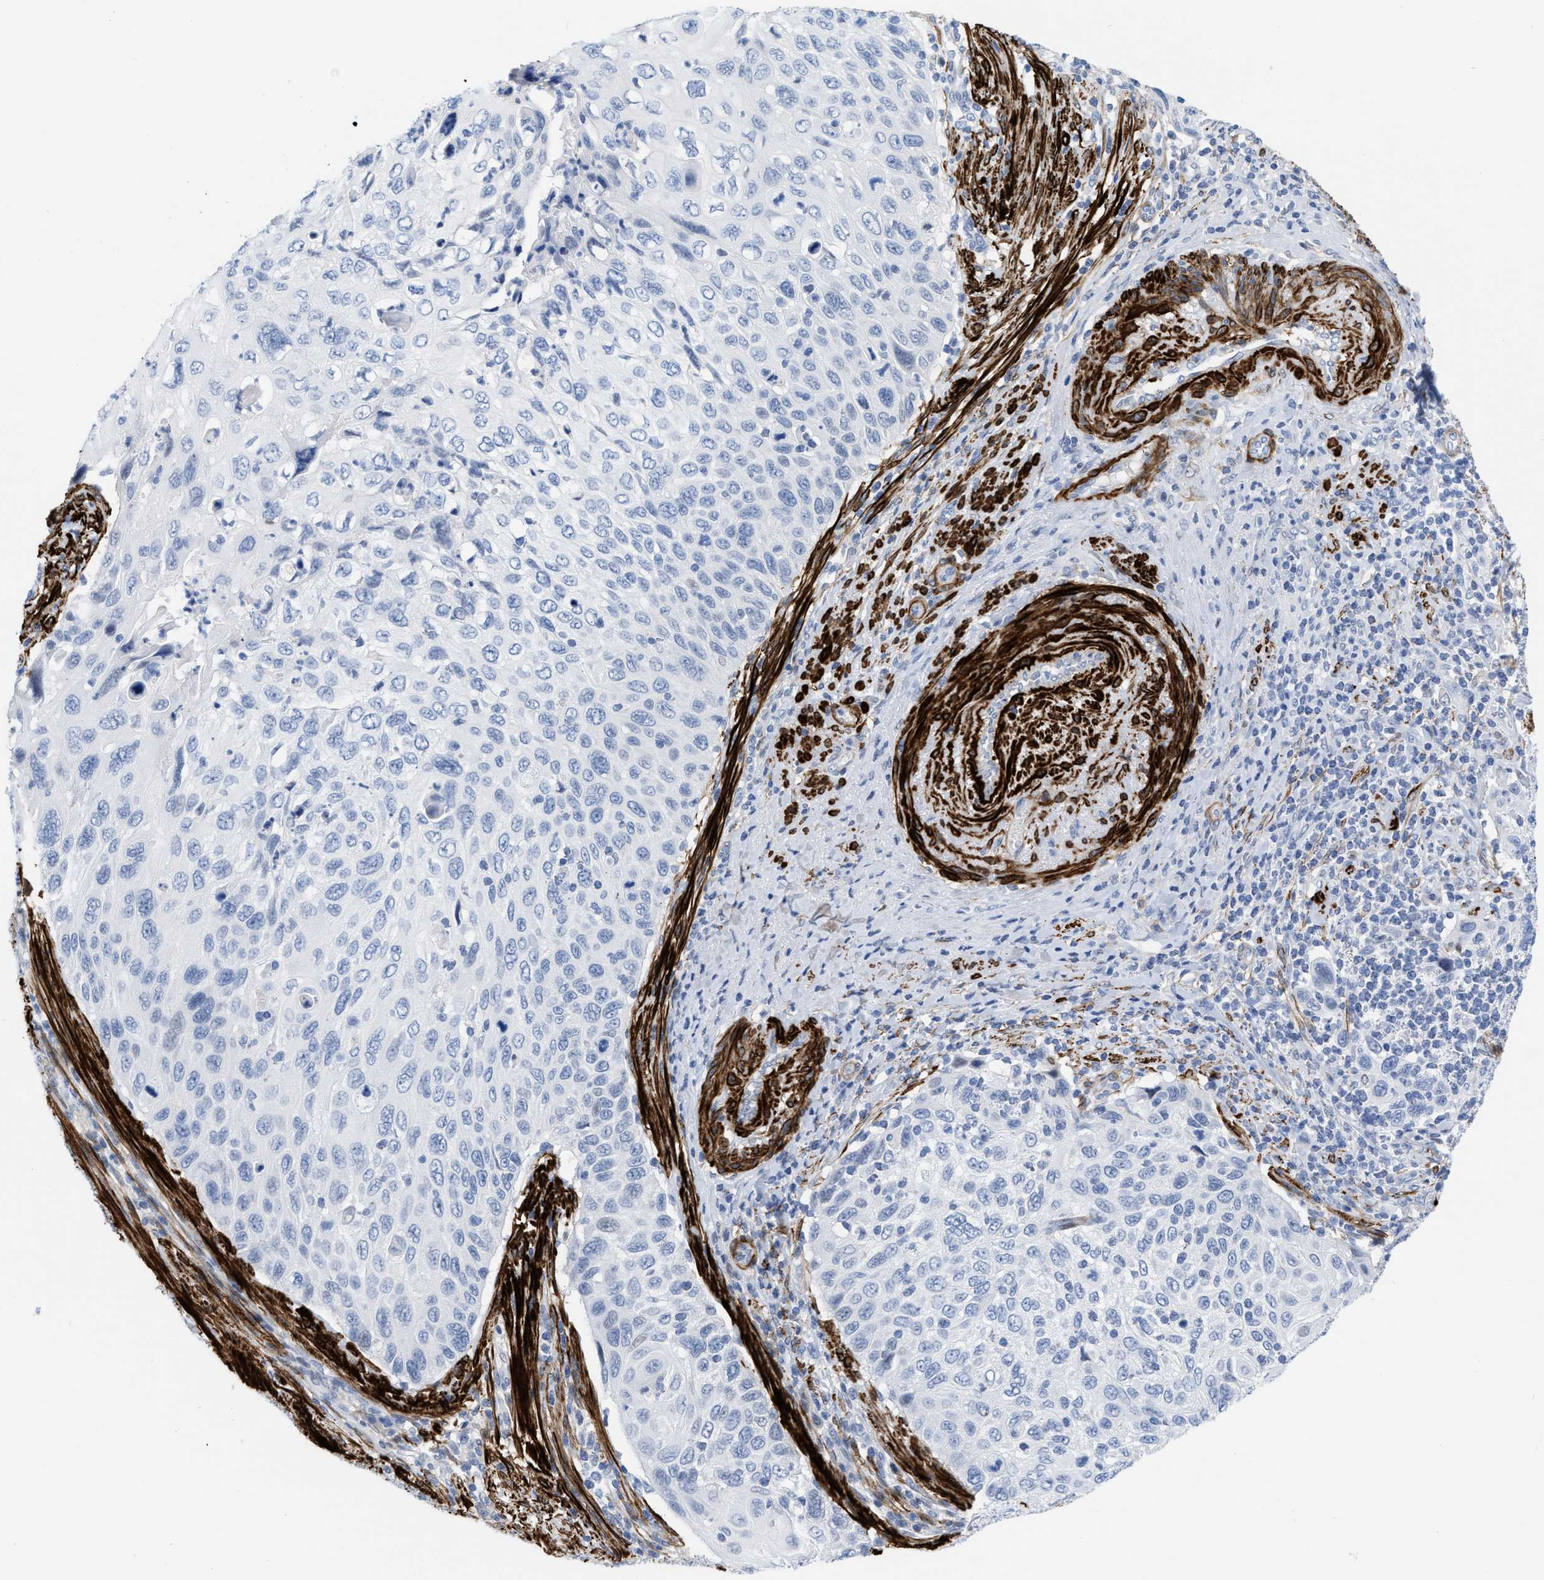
{"staining": {"intensity": "negative", "quantity": "none", "location": "none"}, "tissue": "cervical cancer", "cell_type": "Tumor cells", "image_type": "cancer", "snomed": [{"axis": "morphology", "description": "Squamous cell carcinoma, NOS"}, {"axis": "topography", "description": "Cervix"}], "caption": "IHC histopathology image of cervical squamous cell carcinoma stained for a protein (brown), which displays no expression in tumor cells.", "gene": "TAGLN", "patient": {"sex": "female", "age": 70}}